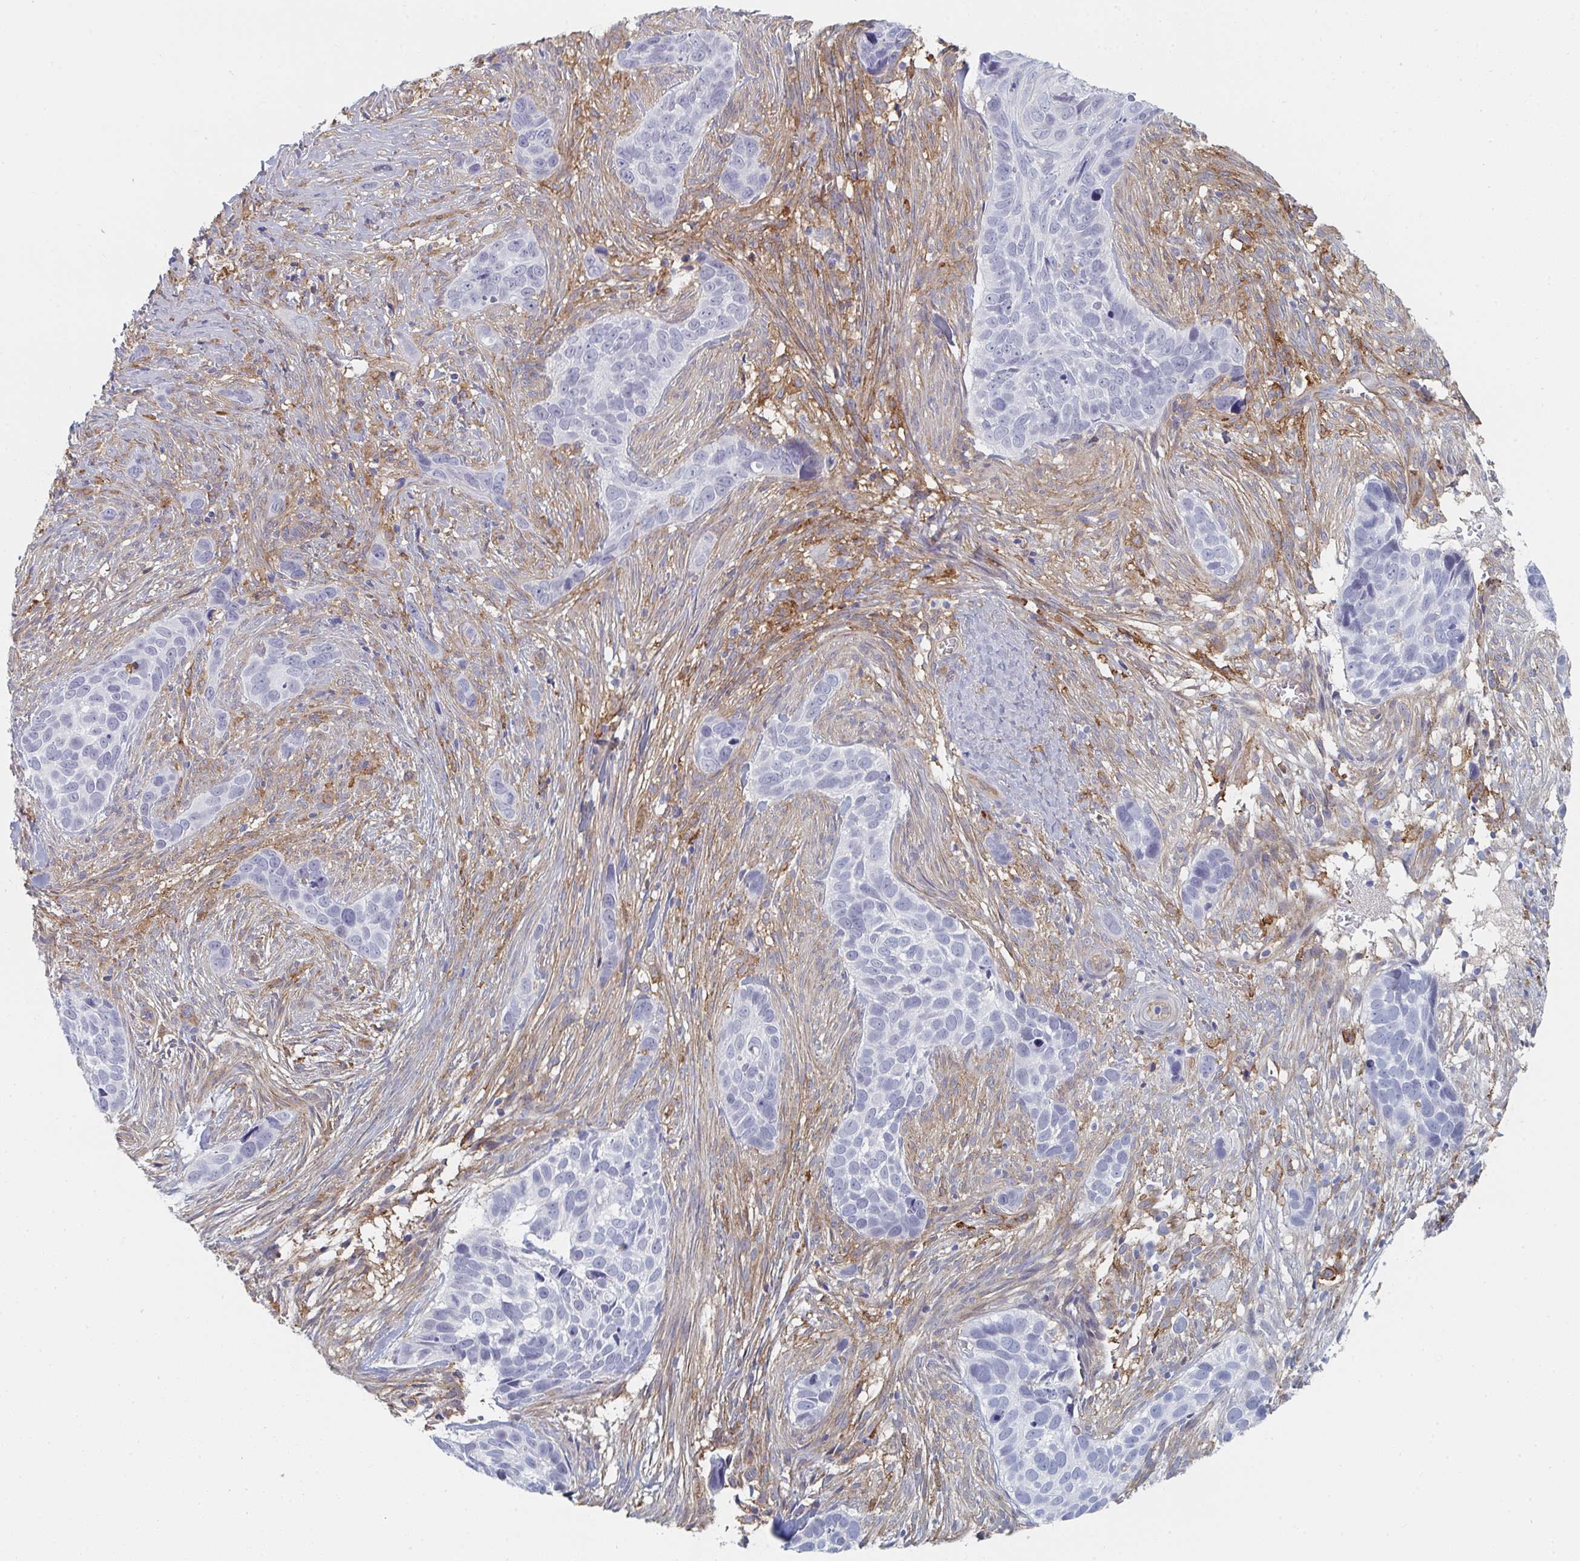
{"staining": {"intensity": "negative", "quantity": "none", "location": "none"}, "tissue": "skin cancer", "cell_type": "Tumor cells", "image_type": "cancer", "snomed": [{"axis": "morphology", "description": "Basal cell carcinoma"}, {"axis": "topography", "description": "Skin"}], "caption": "There is no significant staining in tumor cells of skin basal cell carcinoma.", "gene": "DAB2", "patient": {"sex": "female", "age": 82}}